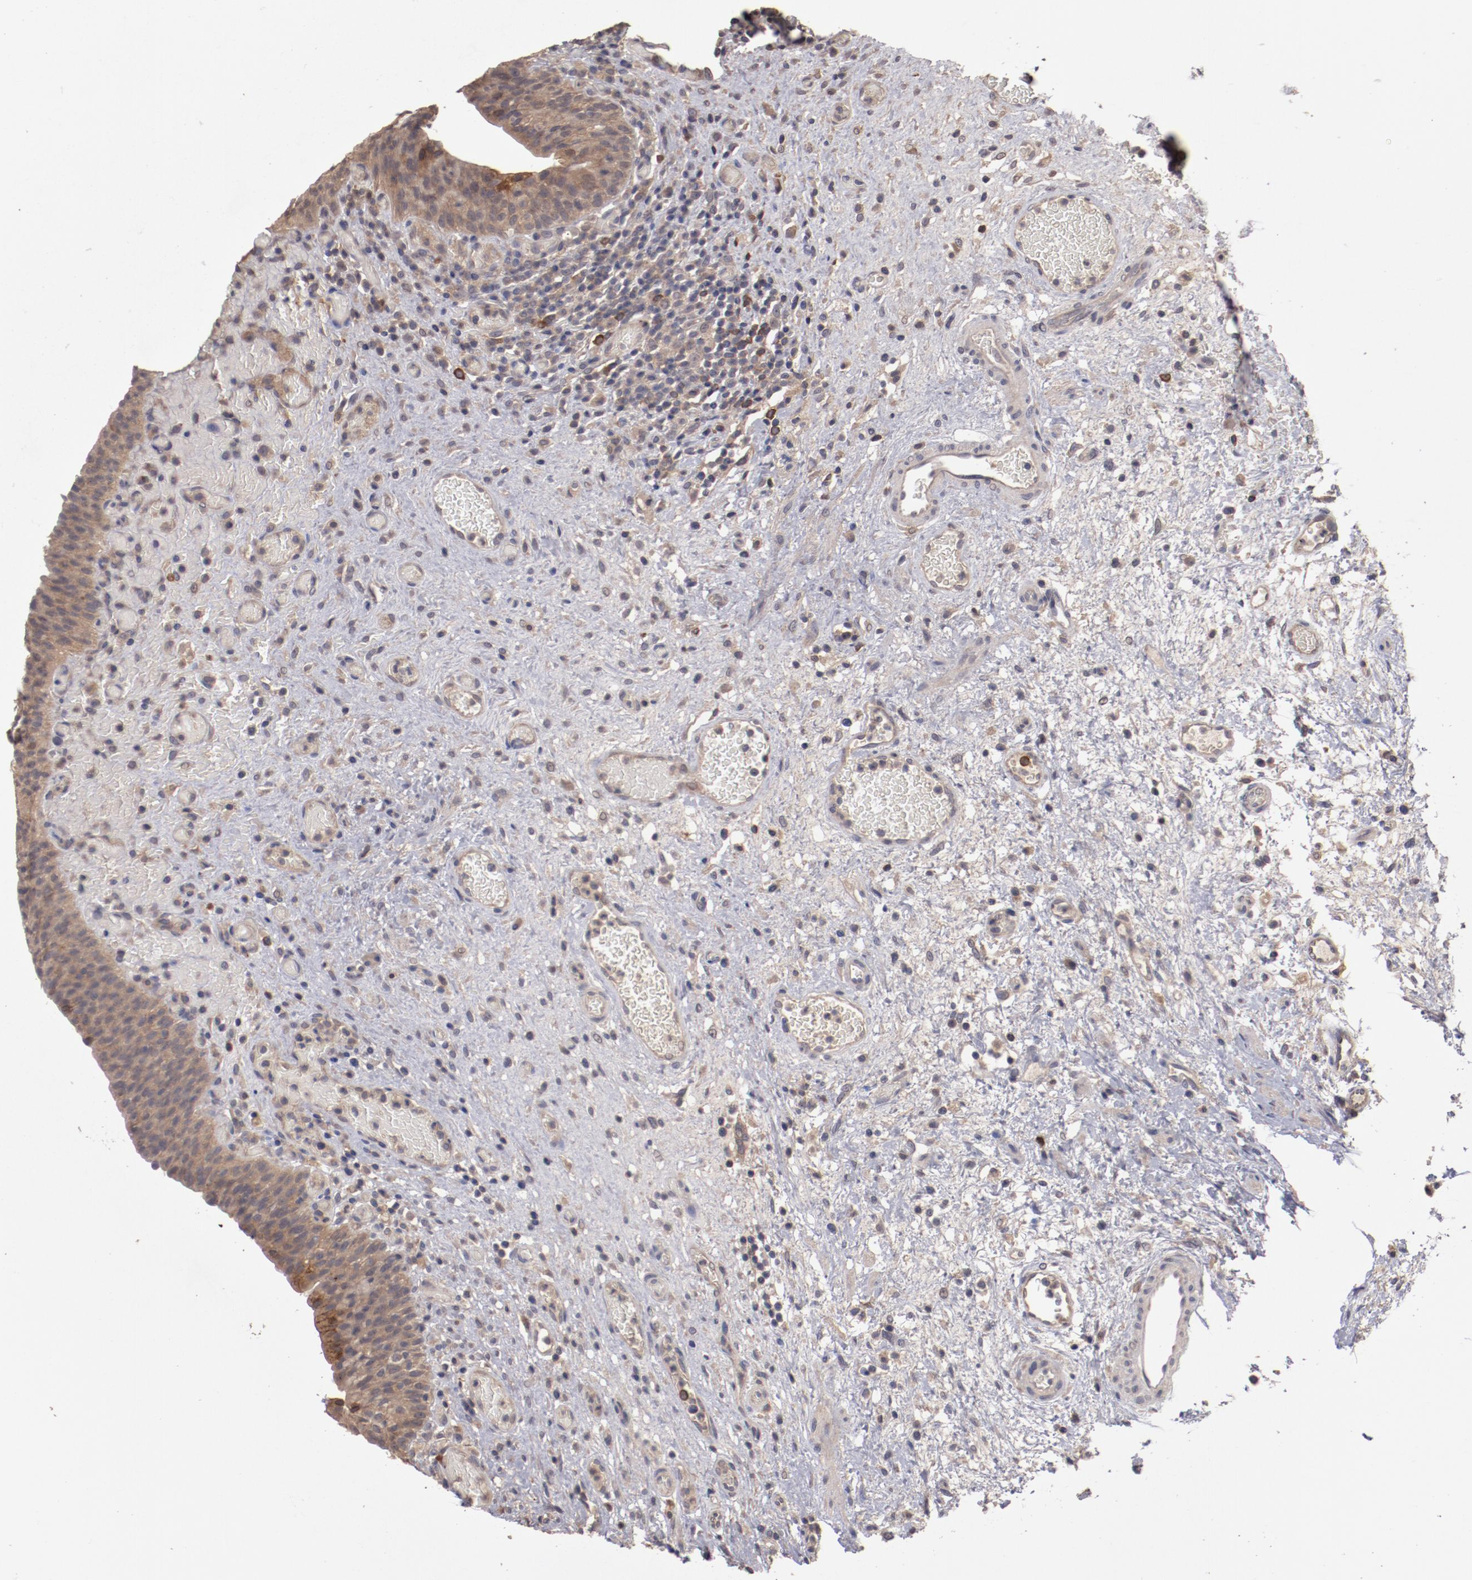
{"staining": {"intensity": "moderate", "quantity": ">75%", "location": "cytoplasmic/membranous"}, "tissue": "urinary bladder", "cell_type": "Urothelial cells", "image_type": "normal", "snomed": [{"axis": "morphology", "description": "Normal tissue, NOS"}, {"axis": "morphology", "description": "Urothelial carcinoma, High grade"}, {"axis": "topography", "description": "Urinary bladder"}], "caption": "The micrograph demonstrates staining of normal urinary bladder, revealing moderate cytoplasmic/membranous protein staining (brown color) within urothelial cells.", "gene": "LRRC75B", "patient": {"sex": "male", "age": 51}}